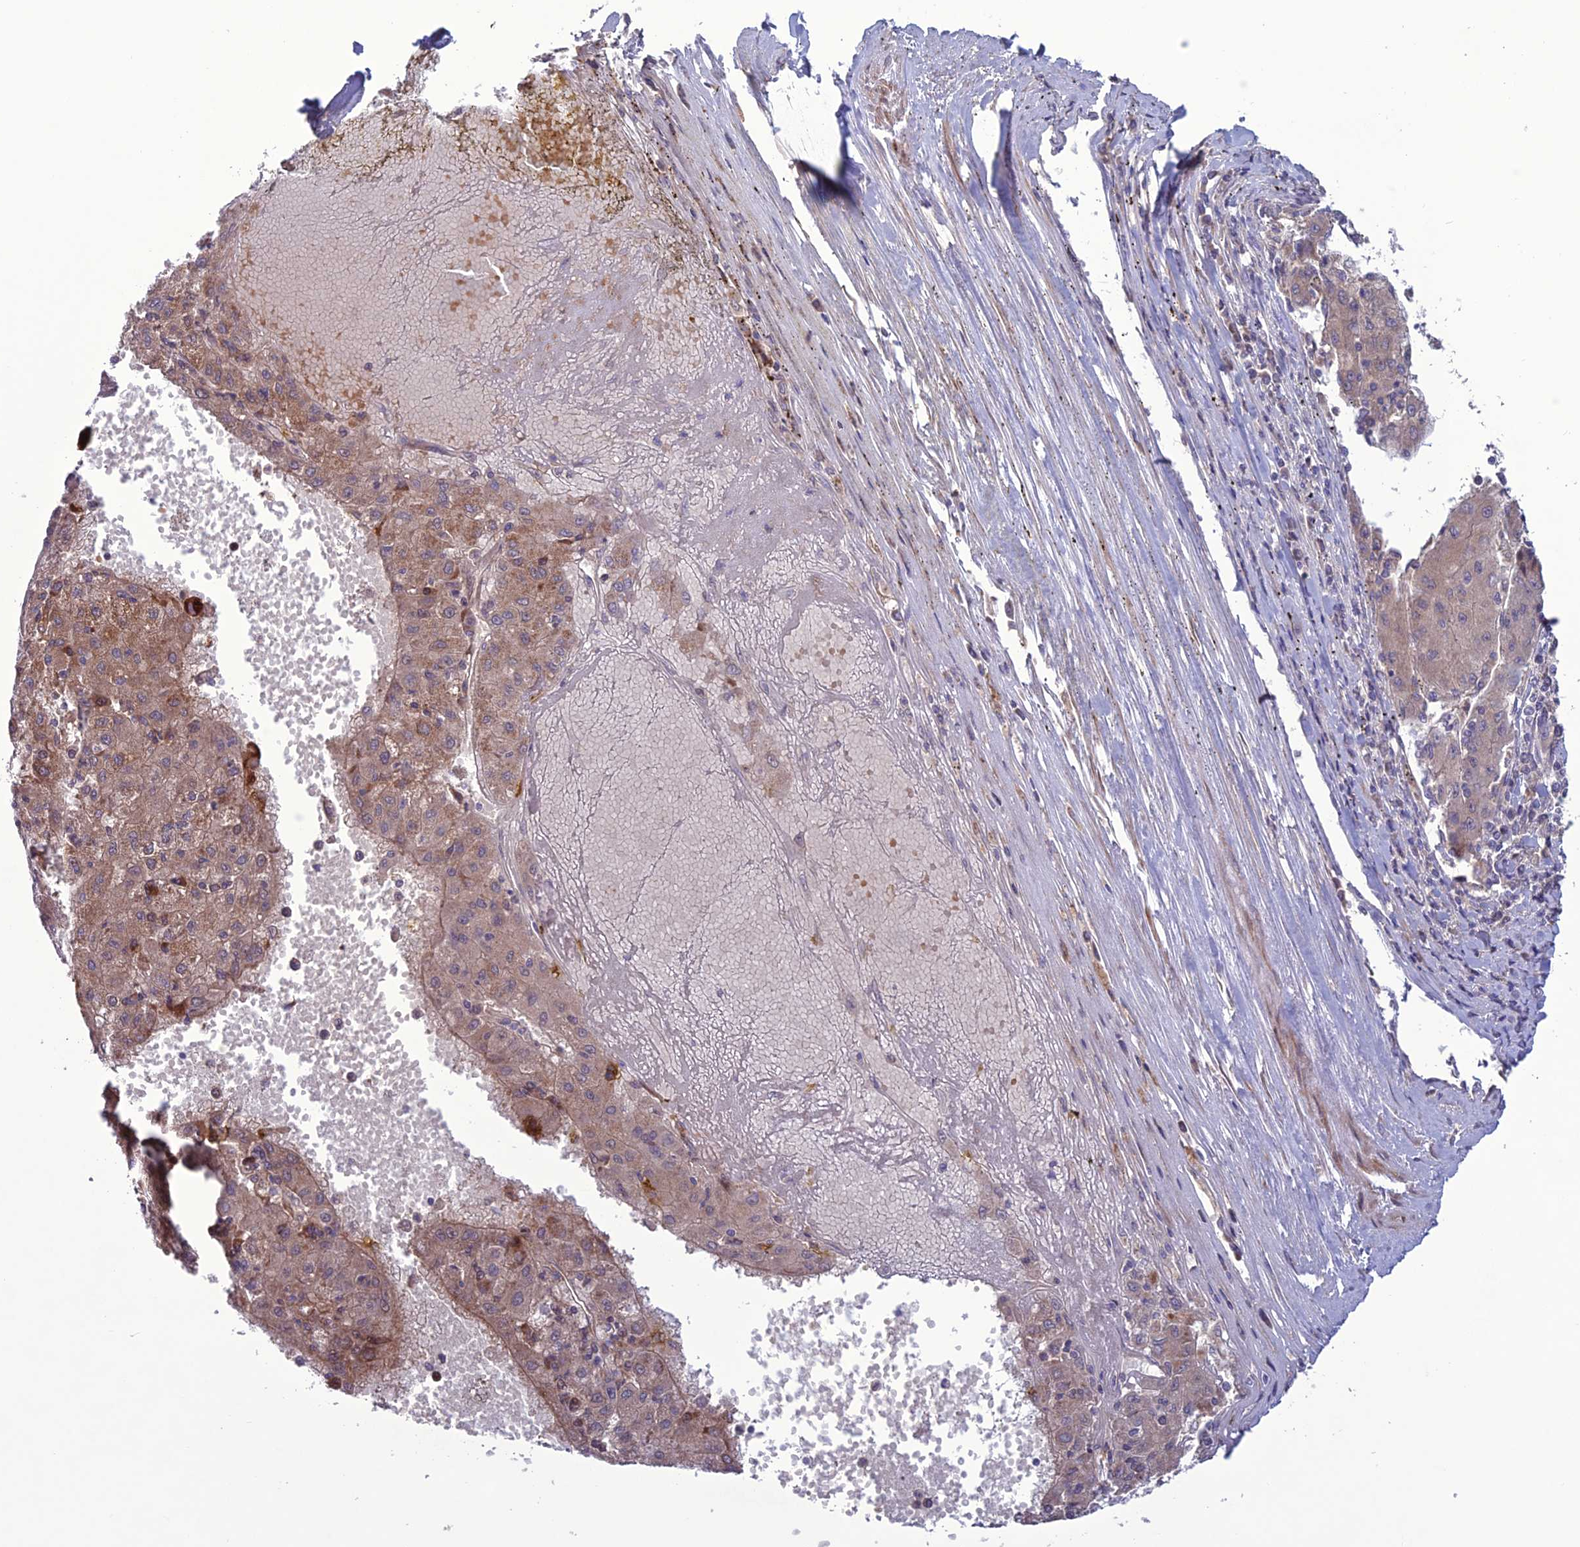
{"staining": {"intensity": "moderate", "quantity": "25%-75%", "location": "cytoplasmic/membranous"}, "tissue": "liver cancer", "cell_type": "Tumor cells", "image_type": "cancer", "snomed": [{"axis": "morphology", "description": "Carcinoma, Hepatocellular, NOS"}, {"axis": "topography", "description": "Liver"}], "caption": "A photomicrograph of human liver cancer stained for a protein displays moderate cytoplasmic/membranous brown staining in tumor cells.", "gene": "C2orf76", "patient": {"sex": "male", "age": 72}}